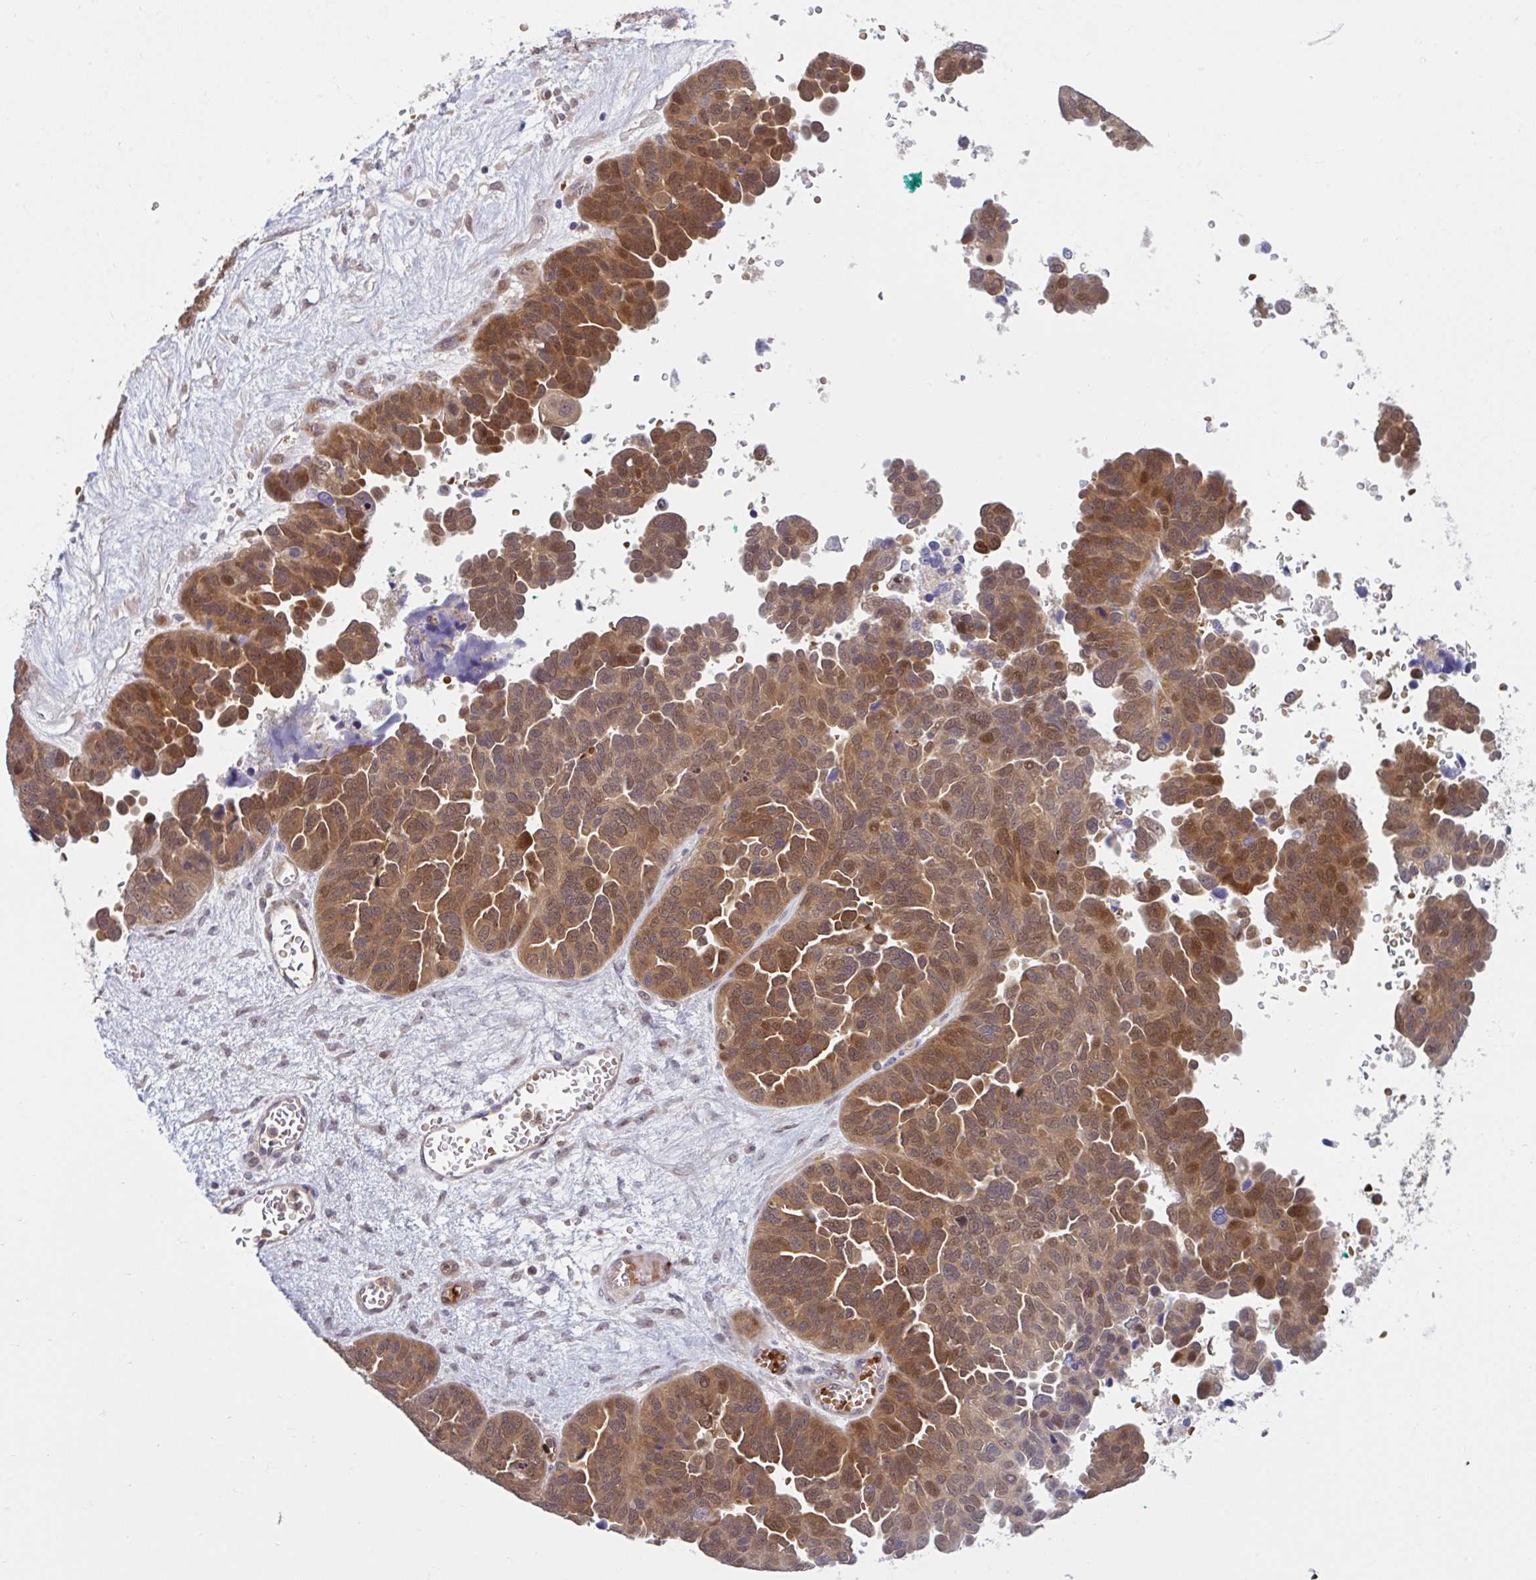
{"staining": {"intensity": "moderate", "quantity": ">75%", "location": "cytoplasmic/membranous,nuclear"}, "tissue": "ovarian cancer", "cell_type": "Tumor cells", "image_type": "cancer", "snomed": [{"axis": "morphology", "description": "Cystadenocarcinoma, serous, NOS"}, {"axis": "topography", "description": "Ovary"}], "caption": "Immunohistochemistry image of neoplastic tissue: ovarian cancer (serous cystadenocarcinoma) stained using IHC demonstrates medium levels of moderate protein expression localized specifically in the cytoplasmic/membranous and nuclear of tumor cells, appearing as a cytoplasmic/membranous and nuclear brown color.", "gene": "HMBS", "patient": {"sex": "female", "age": 64}}